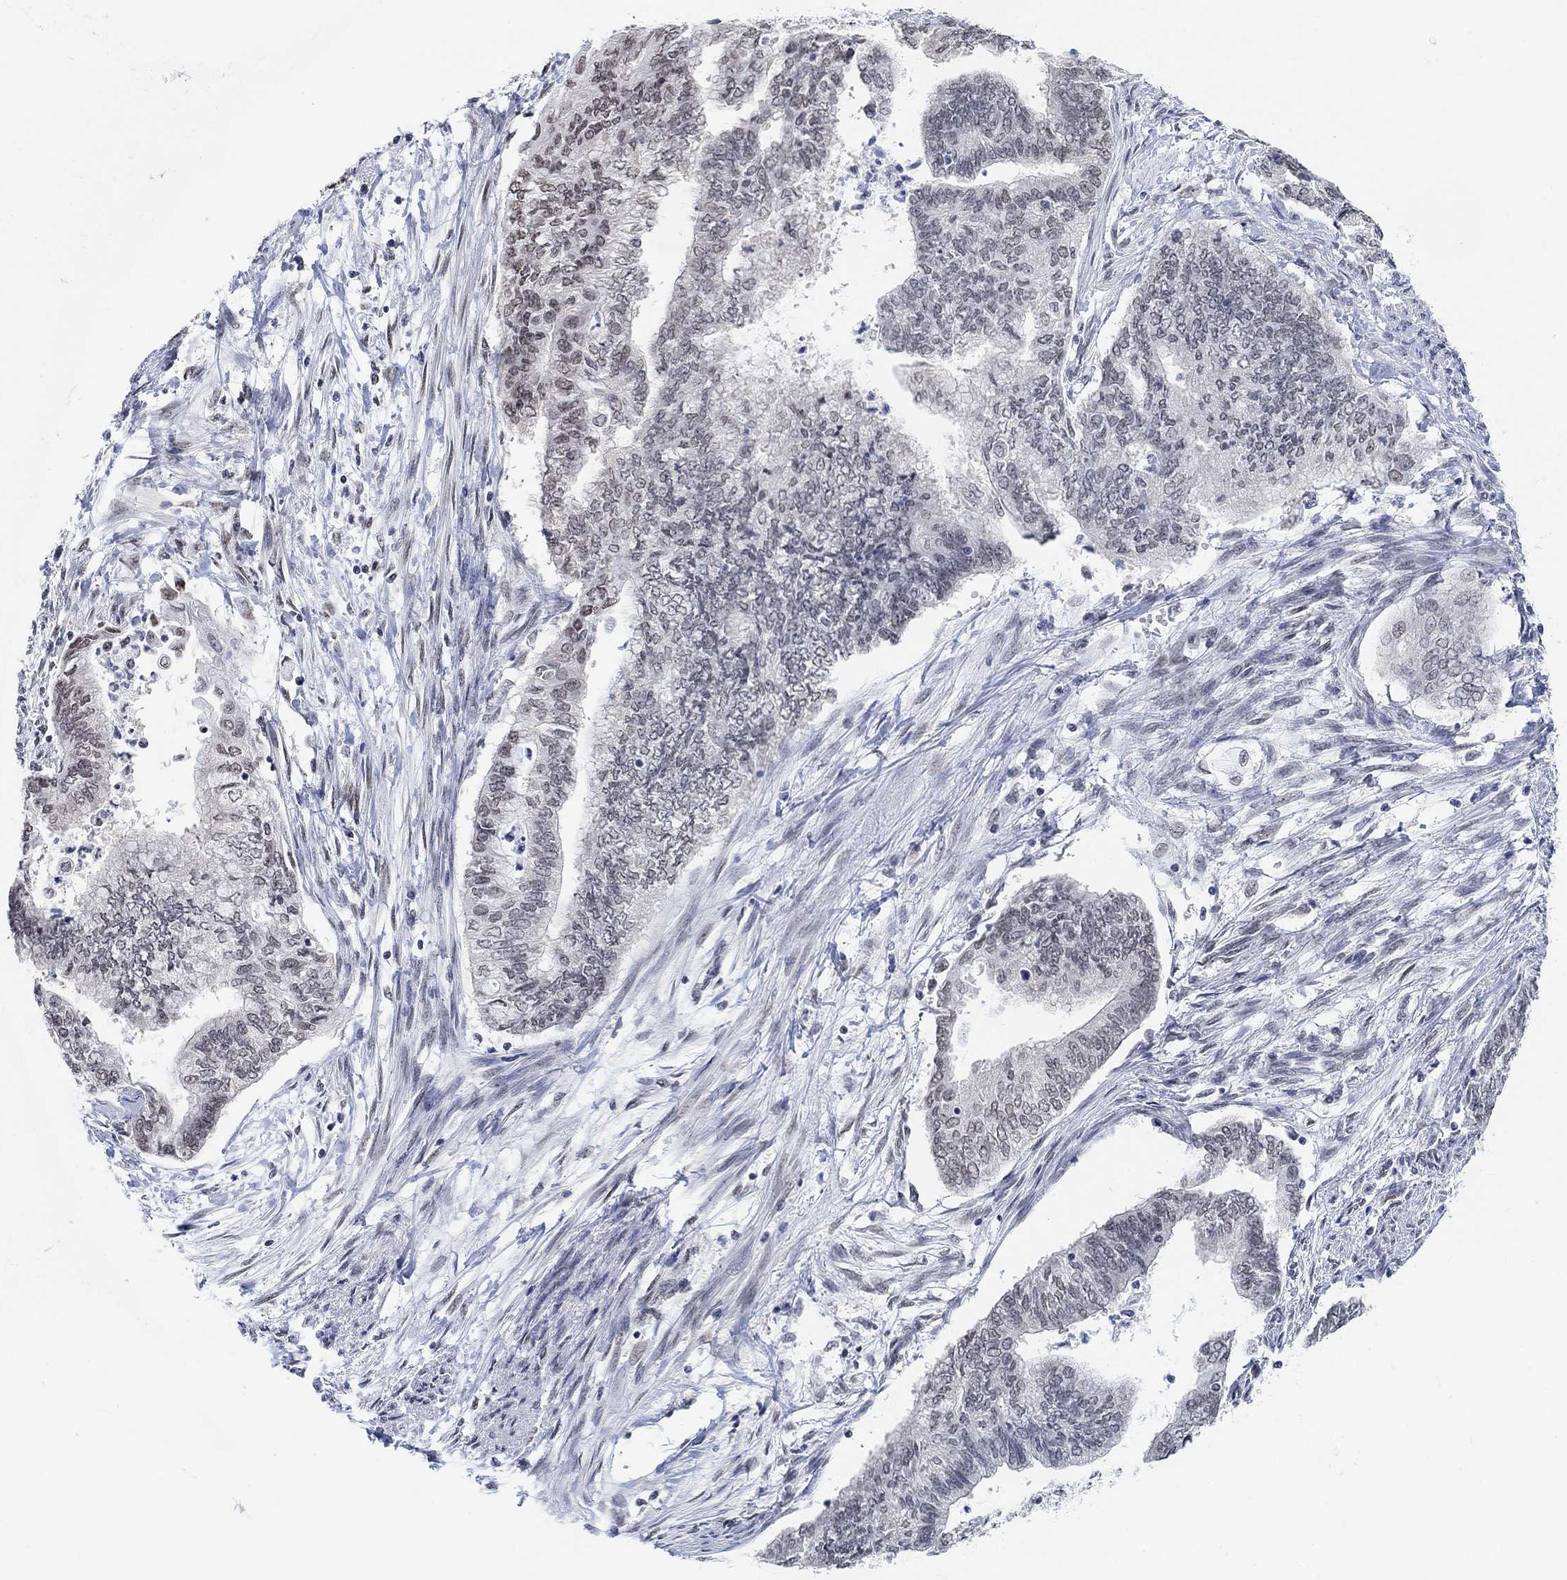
{"staining": {"intensity": "weak", "quantity": "<25%", "location": "nuclear"}, "tissue": "endometrial cancer", "cell_type": "Tumor cells", "image_type": "cancer", "snomed": [{"axis": "morphology", "description": "Adenocarcinoma, NOS"}, {"axis": "topography", "description": "Endometrium"}], "caption": "This micrograph is of endometrial cancer stained with immunohistochemistry (IHC) to label a protein in brown with the nuclei are counter-stained blue. There is no staining in tumor cells.", "gene": "PURG", "patient": {"sex": "female", "age": 65}}